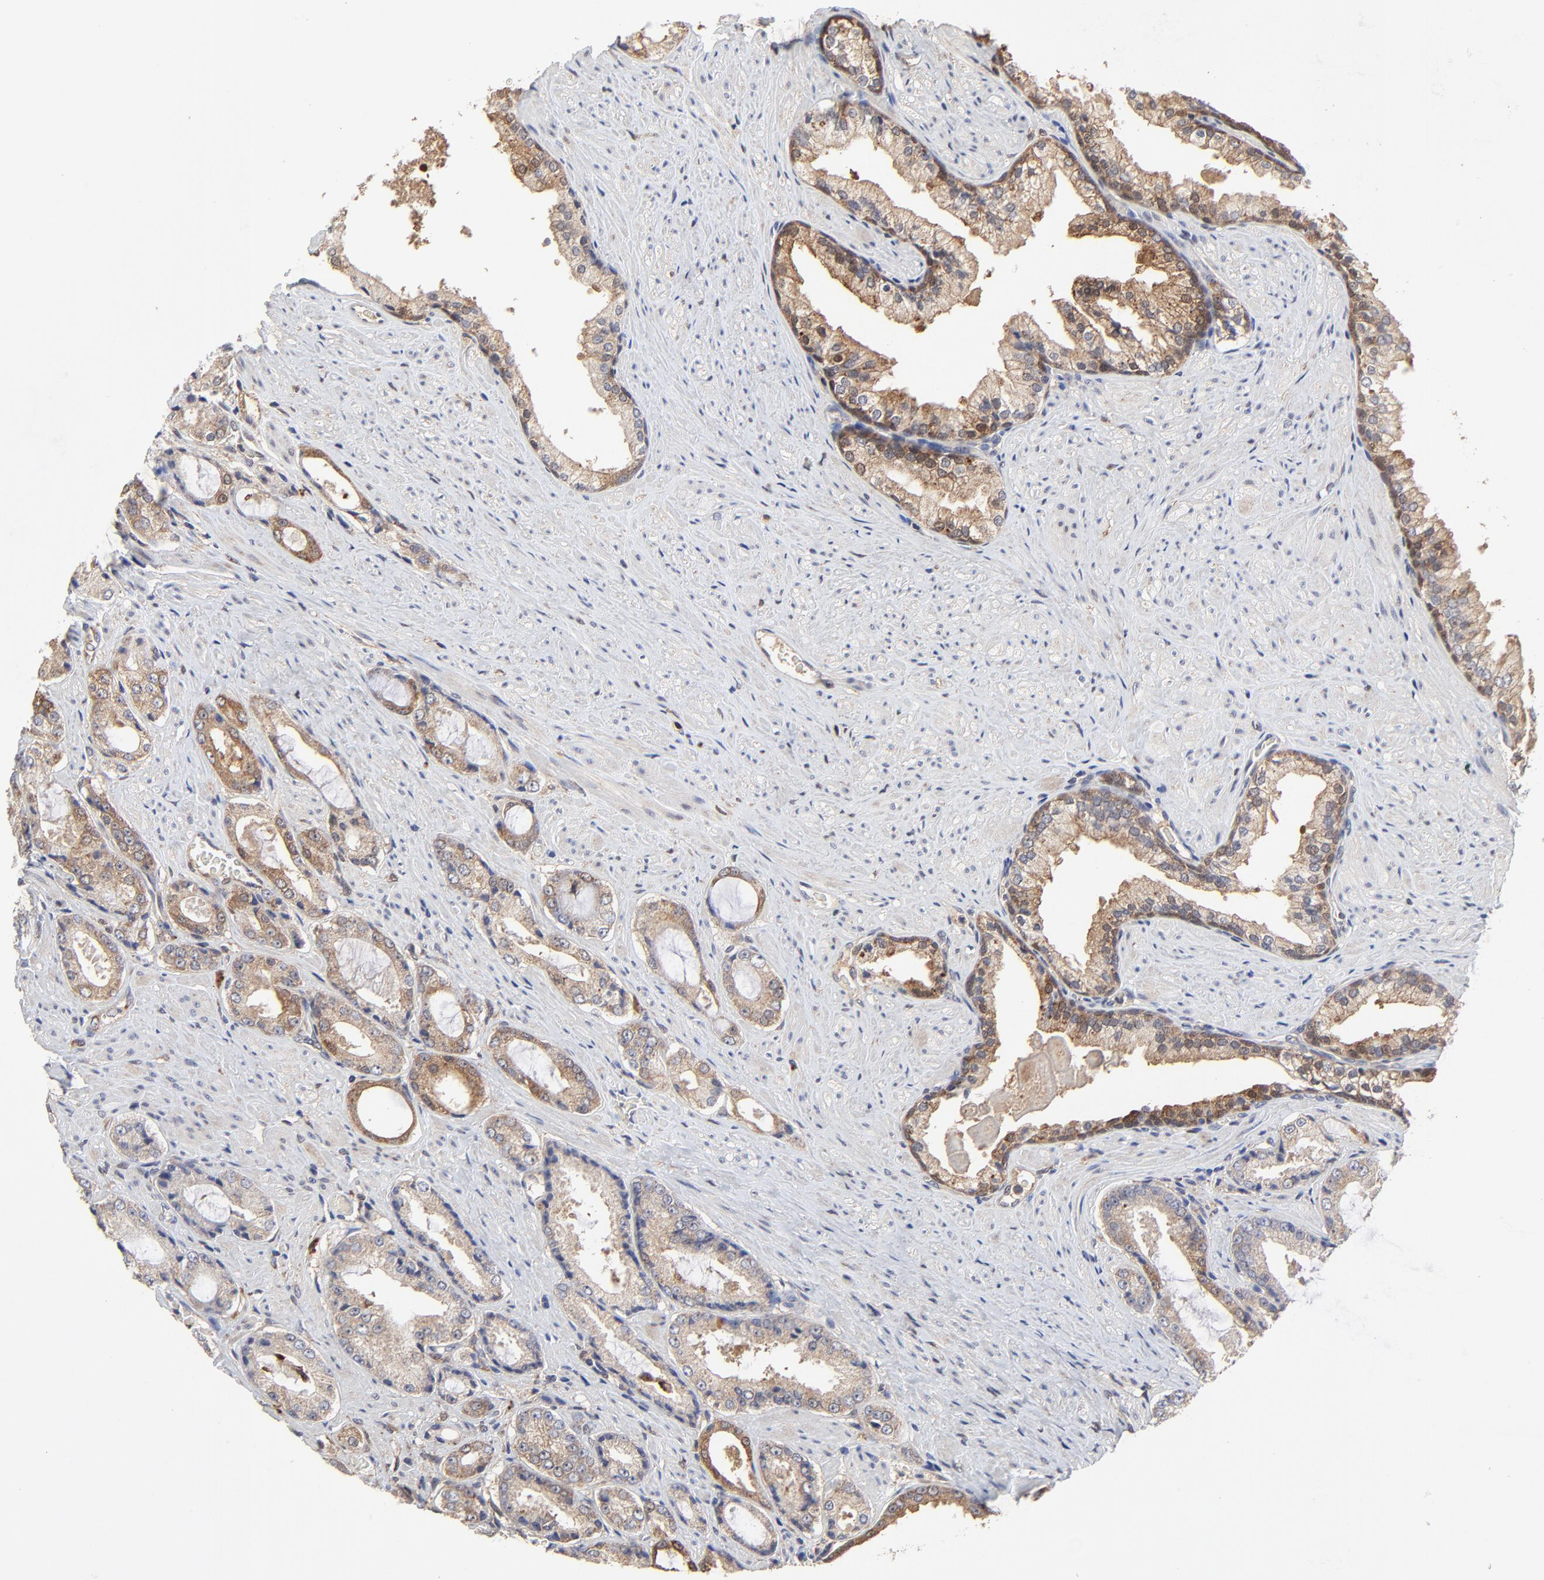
{"staining": {"intensity": "moderate", "quantity": ">75%", "location": "cytoplasmic/membranous"}, "tissue": "prostate cancer", "cell_type": "Tumor cells", "image_type": "cancer", "snomed": [{"axis": "morphology", "description": "Adenocarcinoma, Medium grade"}, {"axis": "topography", "description": "Prostate"}], "caption": "Prostate cancer stained with DAB immunohistochemistry (IHC) displays medium levels of moderate cytoplasmic/membranous positivity in approximately >75% of tumor cells.", "gene": "LGALS3", "patient": {"sex": "male", "age": 60}}